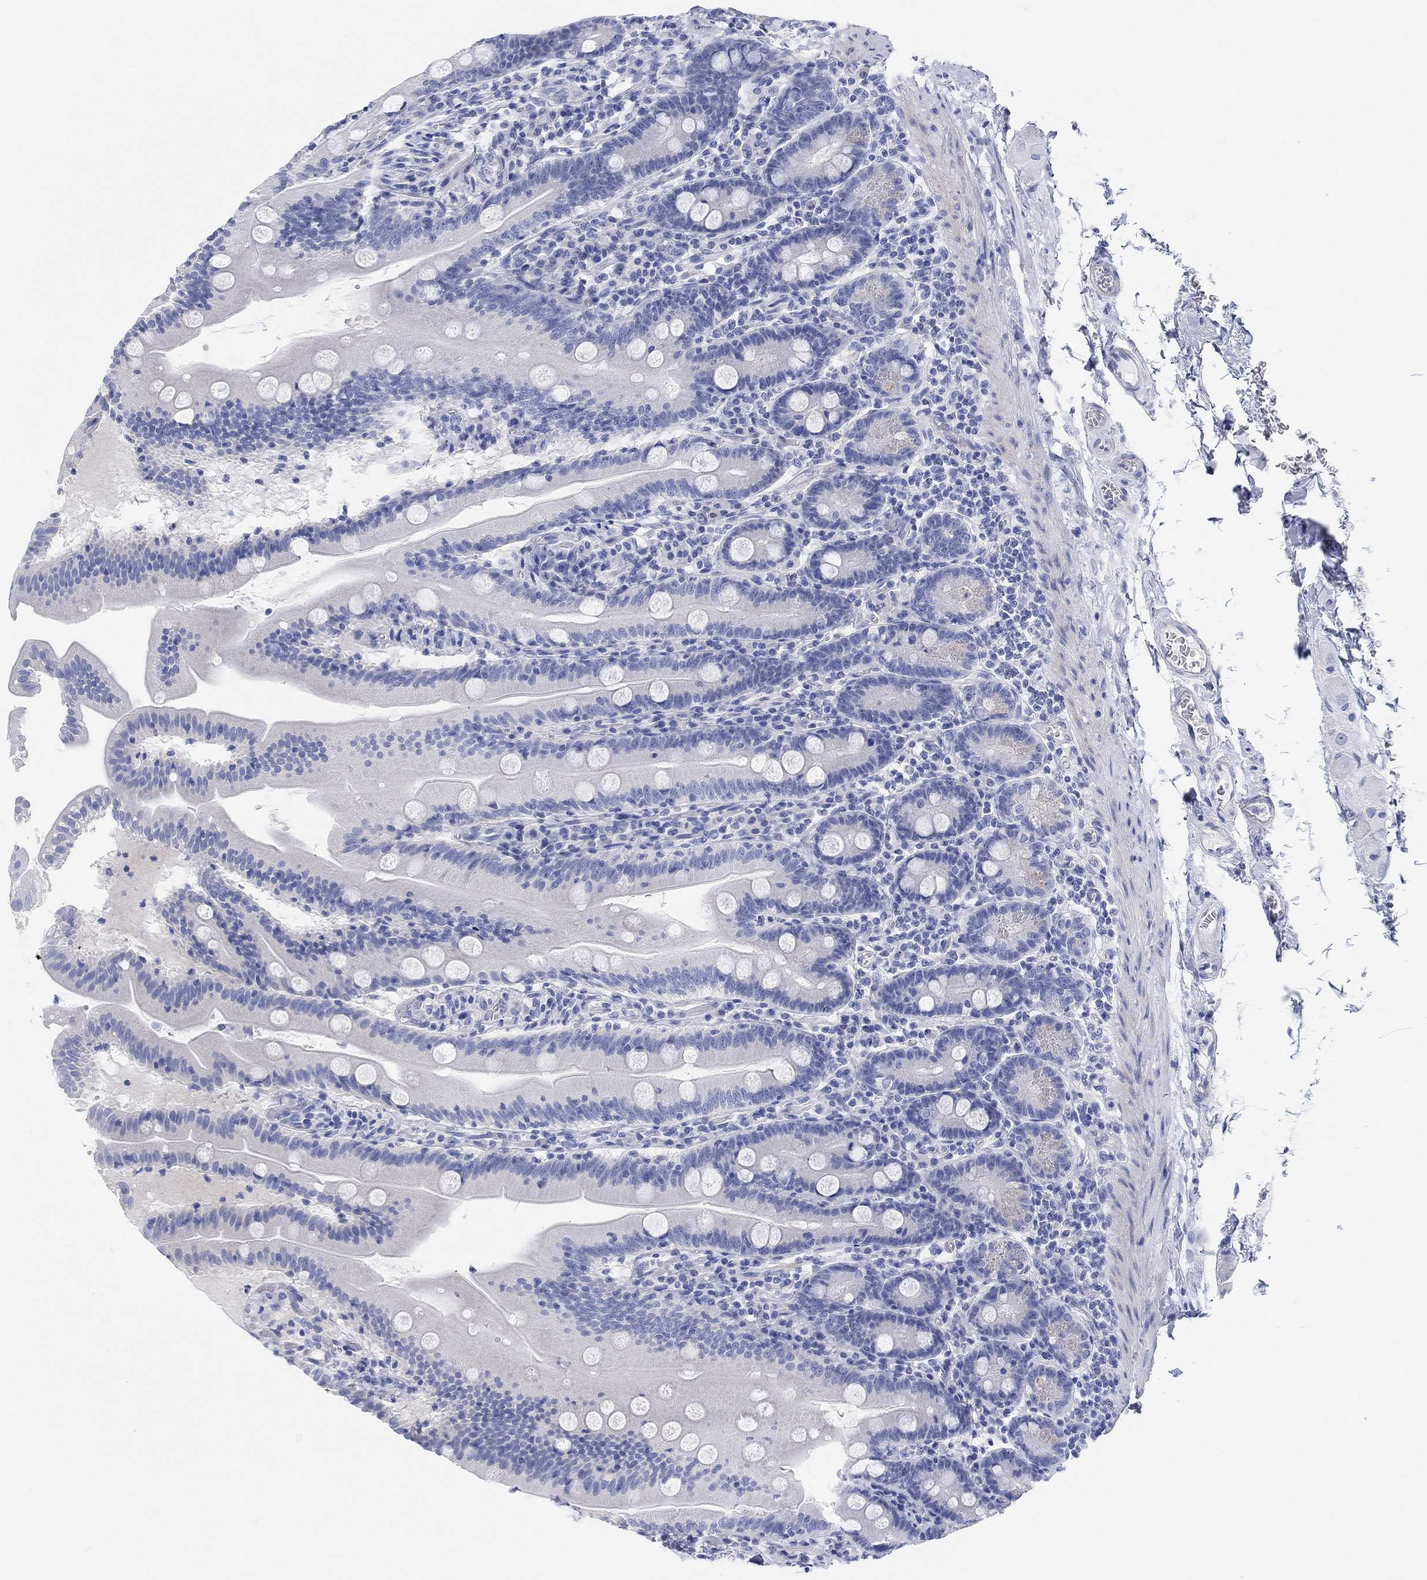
{"staining": {"intensity": "negative", "quantity": "none", "location": "none"}, "tissue": "small intestine", "cell_type": "Glandular cells", "image_type": "normal", "snomed": [{"axis": "morphology", "description": "Normal tissue, NOS"}, {"axis": "topography", "description": "Small intestine"}], "caption": "Protein analysis of unremarkable small intestine displays no significant expression in glandular cells.", "gene": "XIRP2", "patient": {"sex": "male", "age": 37}}